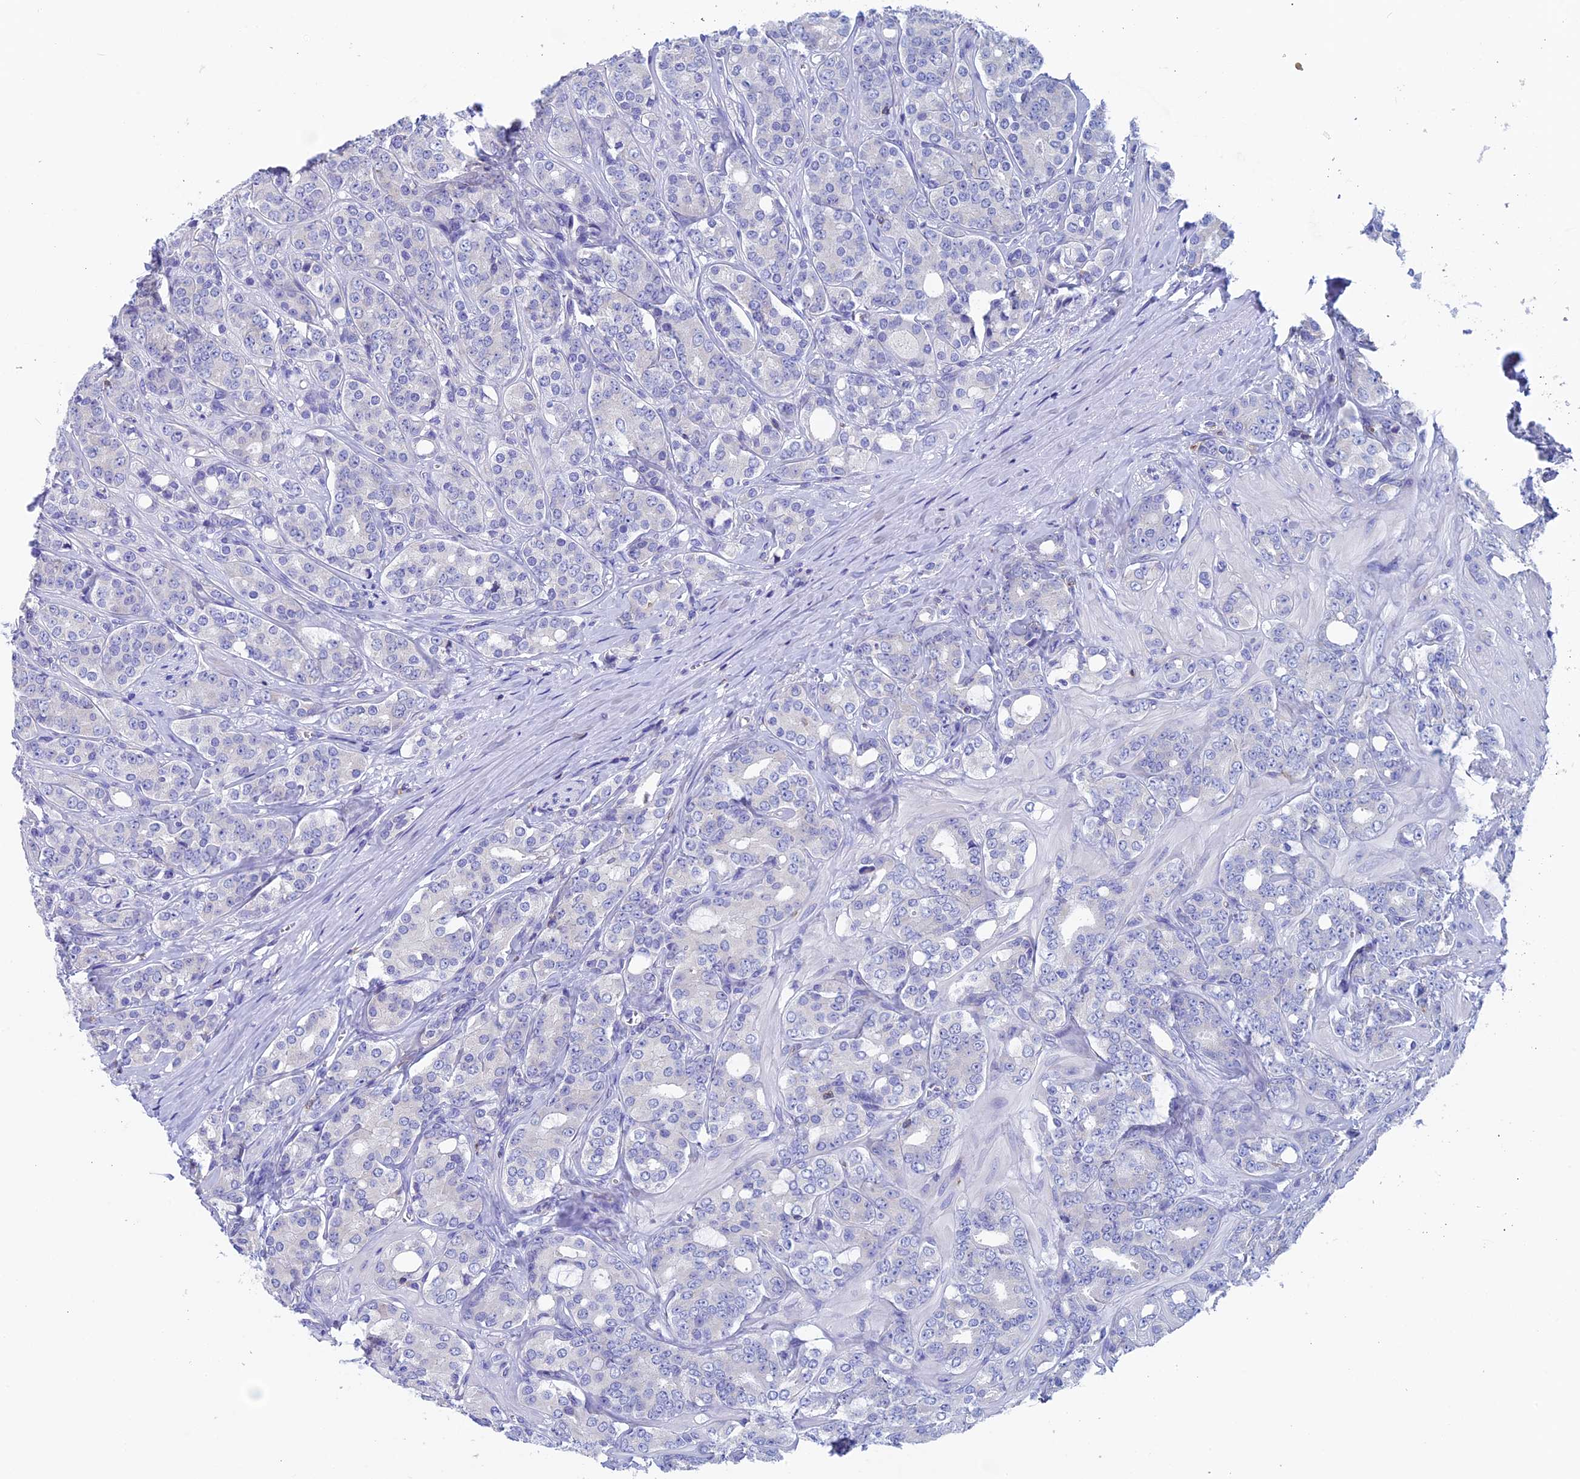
{"staining": {"intensity": "negative", "quantity": "none", "location": "none"}, "tissue": "prostate cancer", "cell_type": "Tumor cells", "image_type": "cancer", "snomed": [{"axis": "morphology", "description": "Adenocarcinoma, High grade"}, {"axis": "topography", "description": "Prostate"}], "caption": "A micrograph of human prostate cancer is negative for staining in tumor cells.", "gene": "SEPTIN1", "patient": {"sex": "male", "age": 62}}